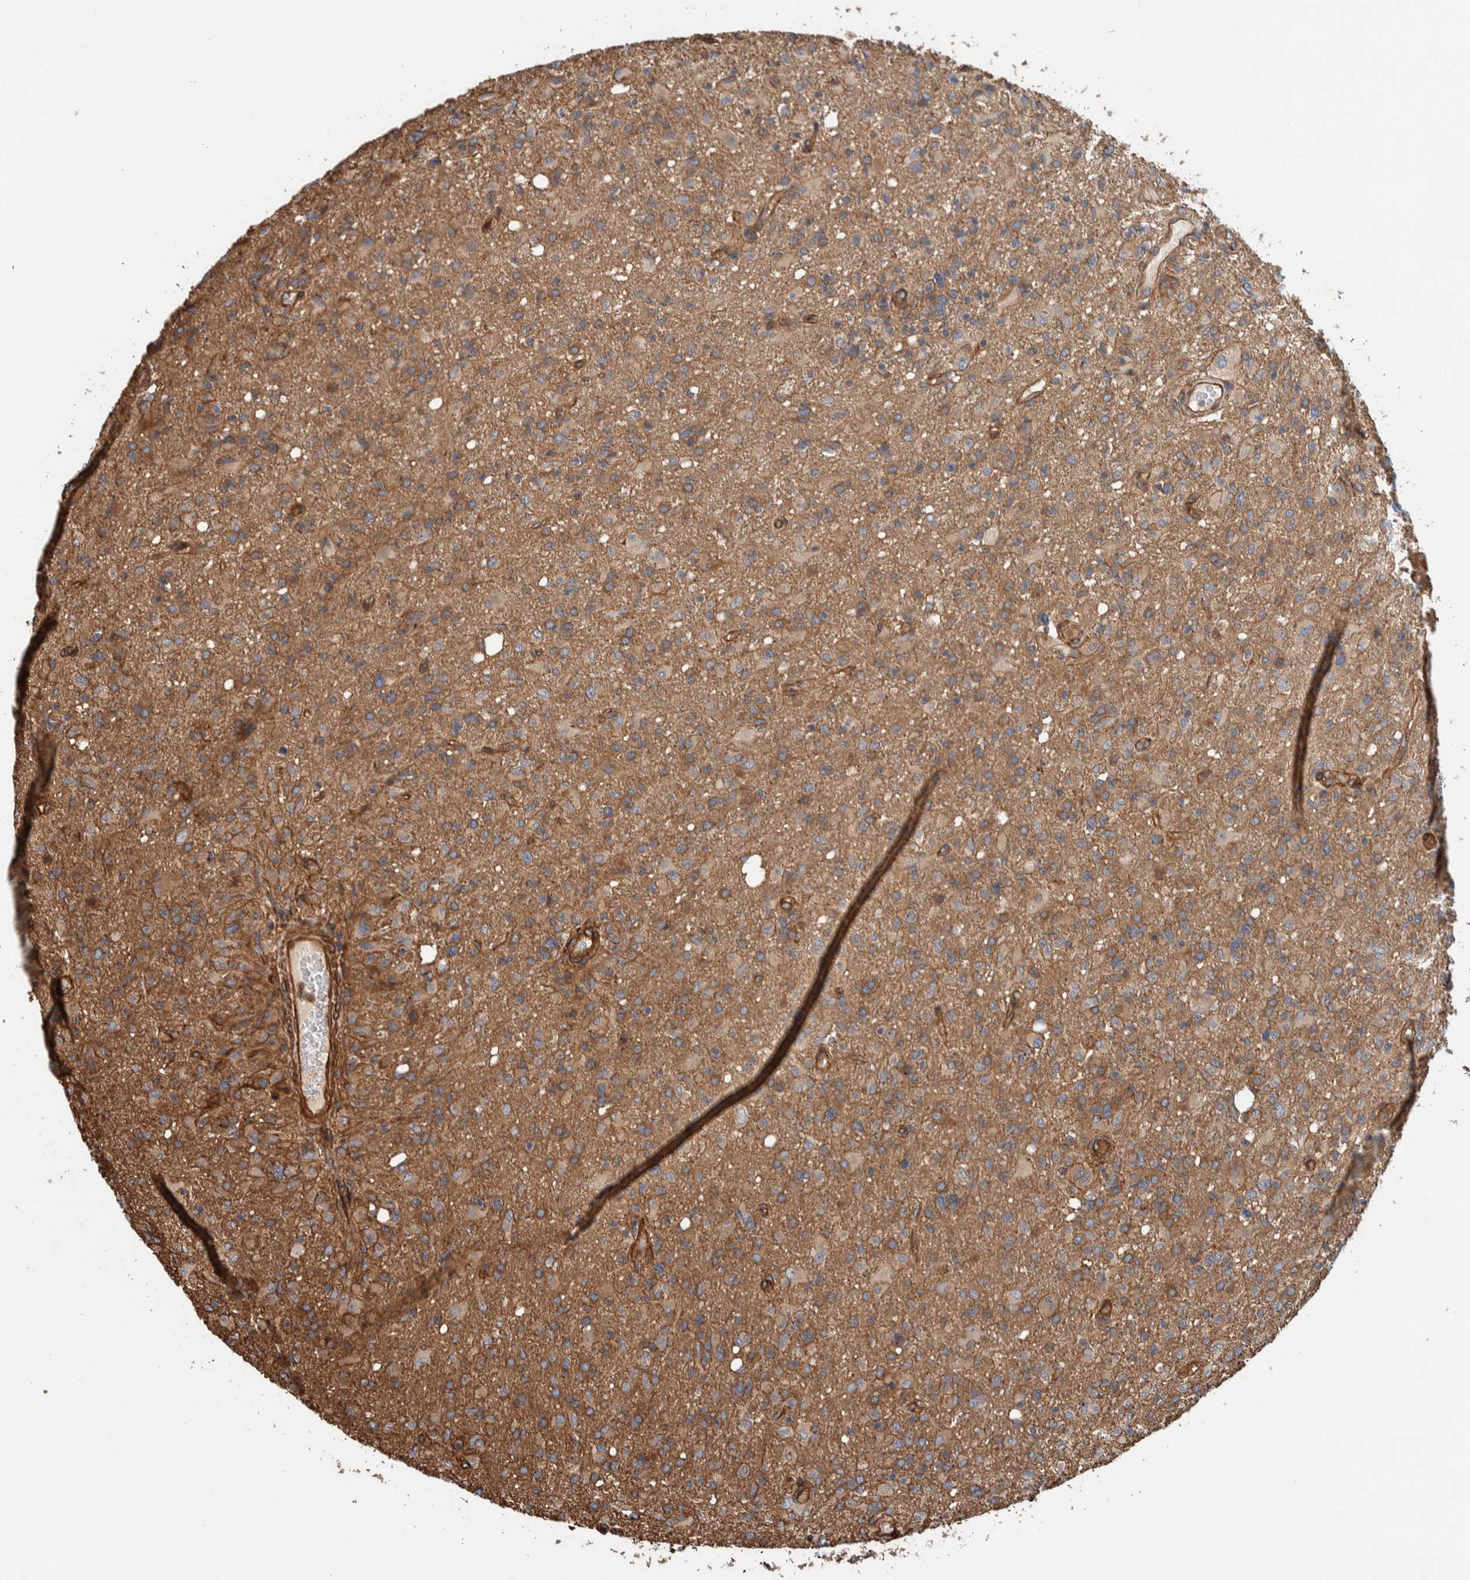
{"staining": {"intensity": "moderate", "quantity": ">75%", "location": "cytoplasmic/membranous"}, "tissue": "glioma", "cell_type": "Tumor cells", "image_type": "cancer", "snomed": [{"axis": "morphology", "description": "Glioma, malignant, High grade"}, {"axis": "topography", "description": "Brain"}], "caption": "Protein positivity by immunohistochemistry (IHC) demonstrates moderate cytoplasmic/membranous expression in about >75% of tumor cells in malignant glioma (high-grade).", "gene": "PKD1L1", "patient": {"sex": "female", "age": 57}}